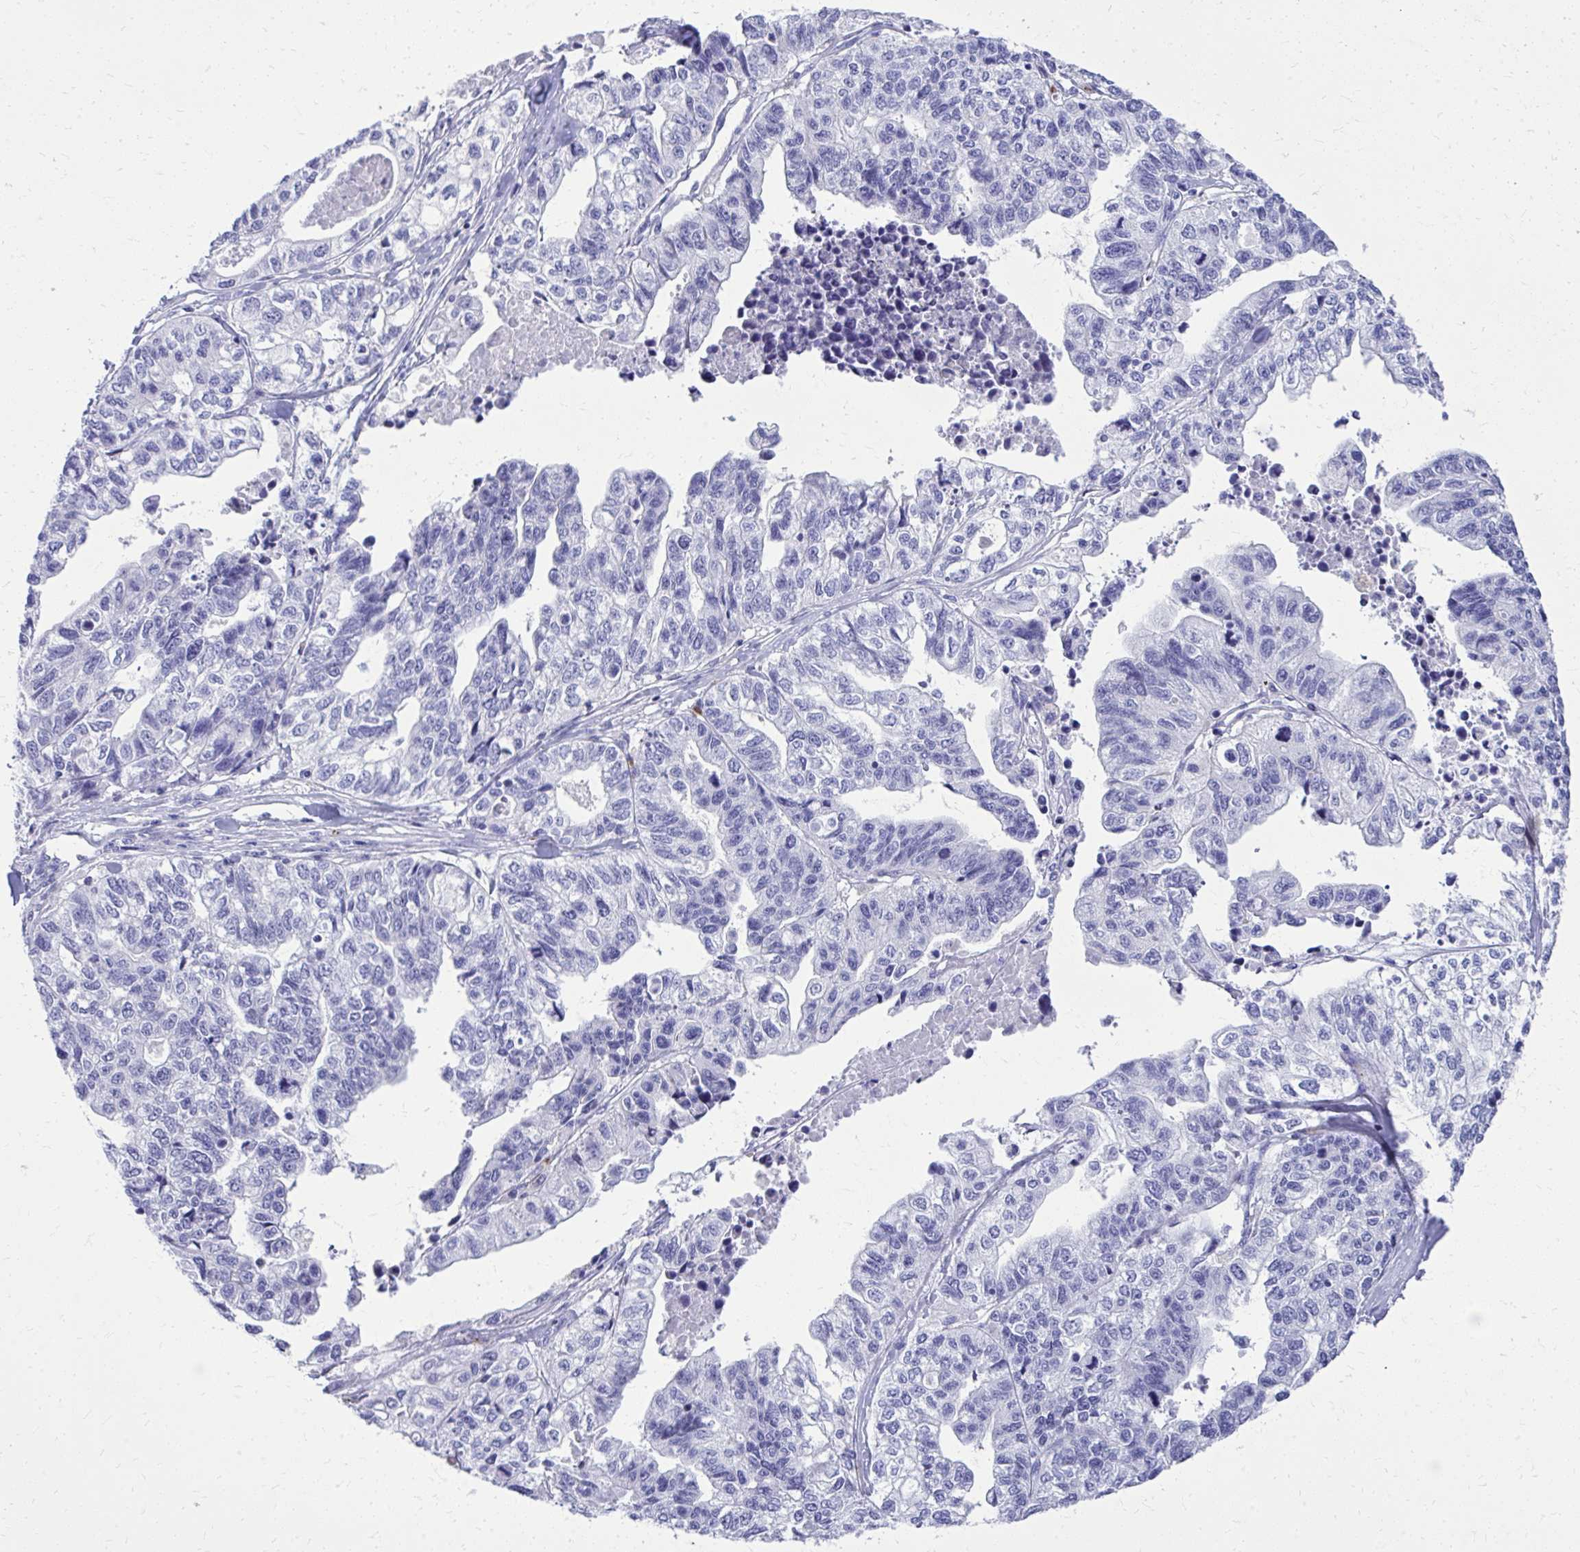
{"staining": {"intensity": "negative", "quantity": "none", "location": "none"}, "tissue": "stomach cancer", "cell_type": "Tumor cells", "image_type": "cancer", "snomed": [{"axis": "morphology", "description": "Adenocarcinoma, NOS"}, {"axis": "topography", "description": "Stomach, upper"}], "caption": "IHC histopathology image of stomach cancer stained for a protein (brown), which reveals no expression in tumor cells.", "gene": "BCL6B", "patient": {"sex": "female", "age": 67}}